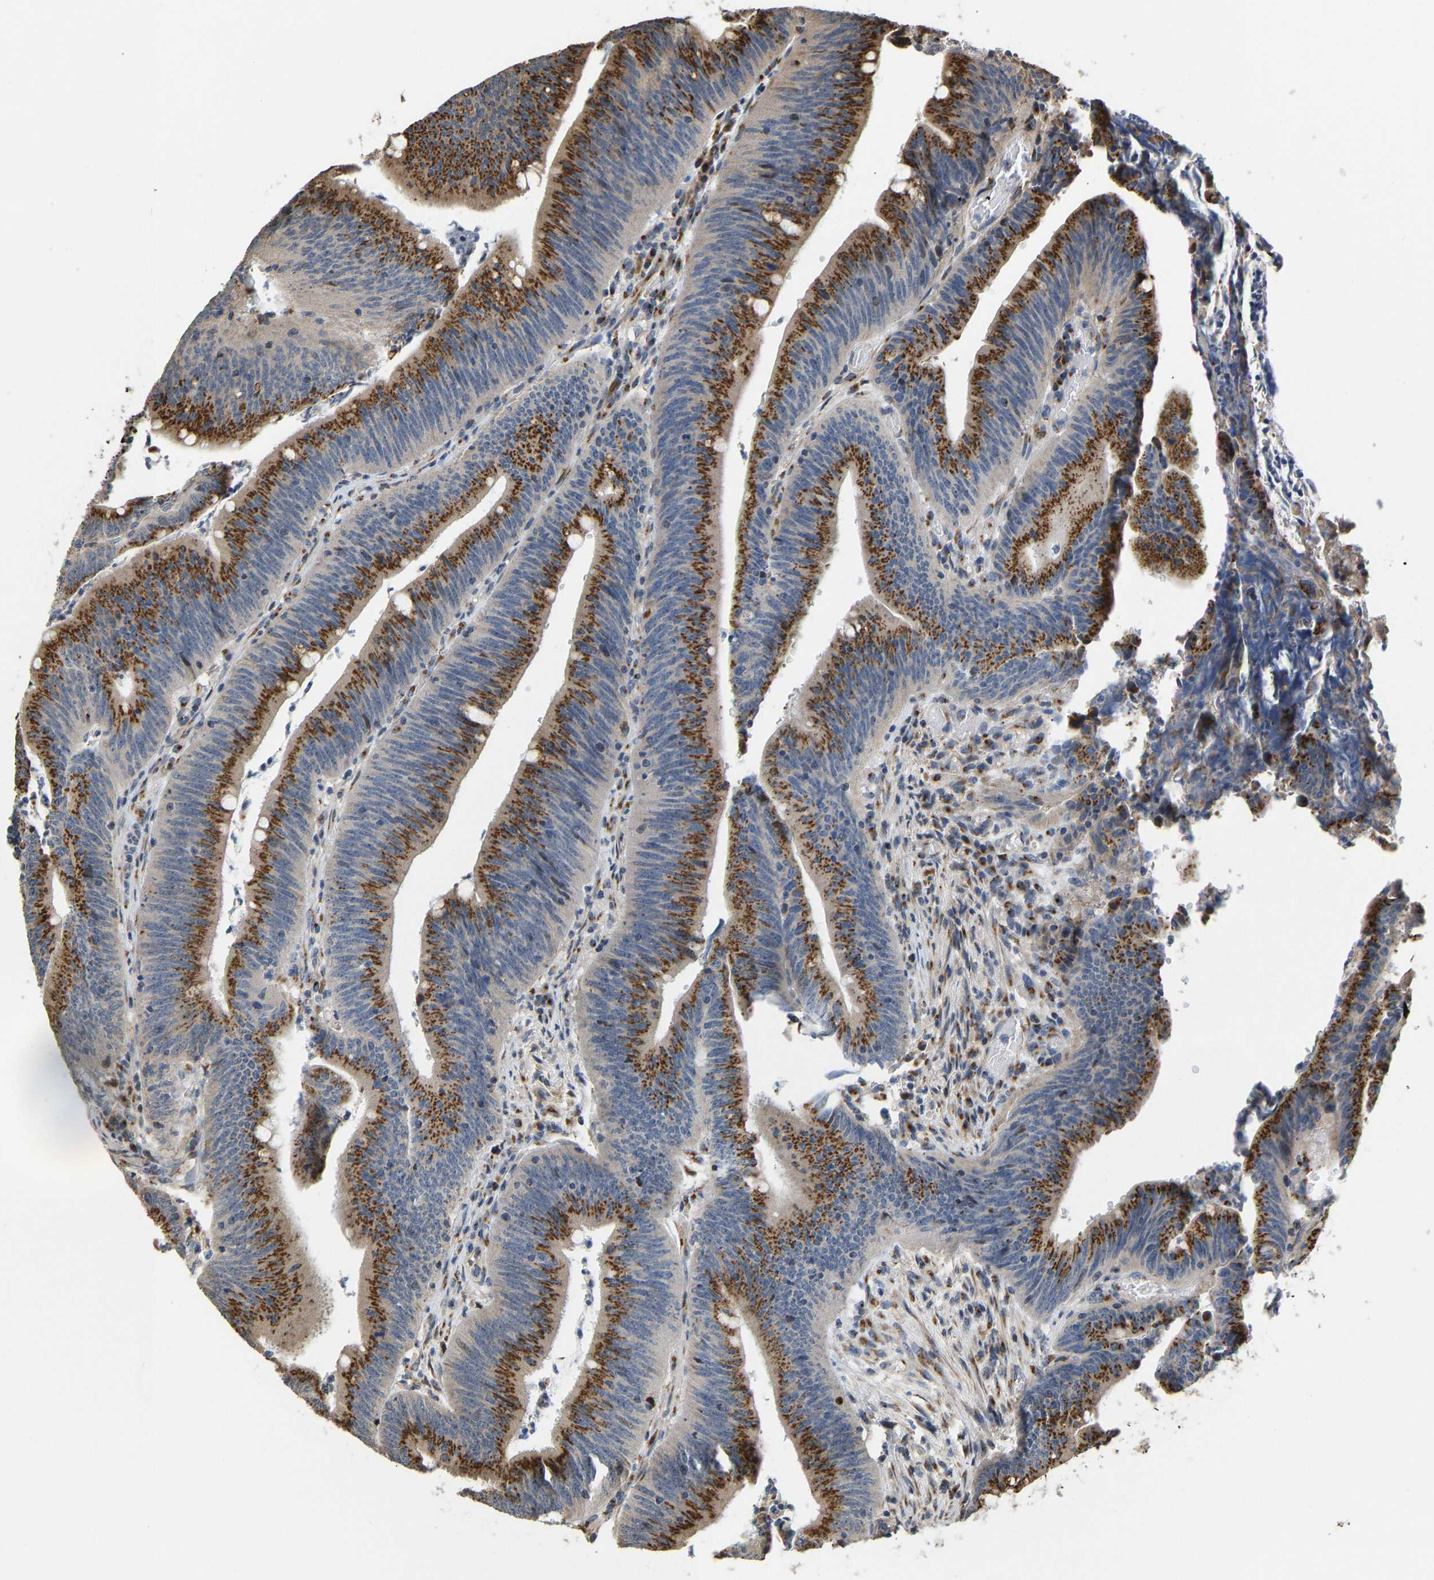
{"staining": {"intensity": "strong", "quantity": ">75%", "location": "cytoplasmic/membranous"}, "tissue": "colorectal cancer", "cell_type": "Tumor cells", "image_type": "cancer", "snomed": [{"axis": "morphology", "description": "Normal tissue, NOS"}, {"axis": "morphology", "description": "Adenocarcinoma, NOS"}, {"axis": "topography", "description": "Rectum"}], "caption": "Strong cytoplasmic/membranous protein expression is seen in about >75% of tumor cells in colorectal cancer (adenocarcinoma). The protein is shown in brown color, while the nuclei are stained blue.", "gene": "YIPF4", "patient": {"sex": "female", "age": 66}}